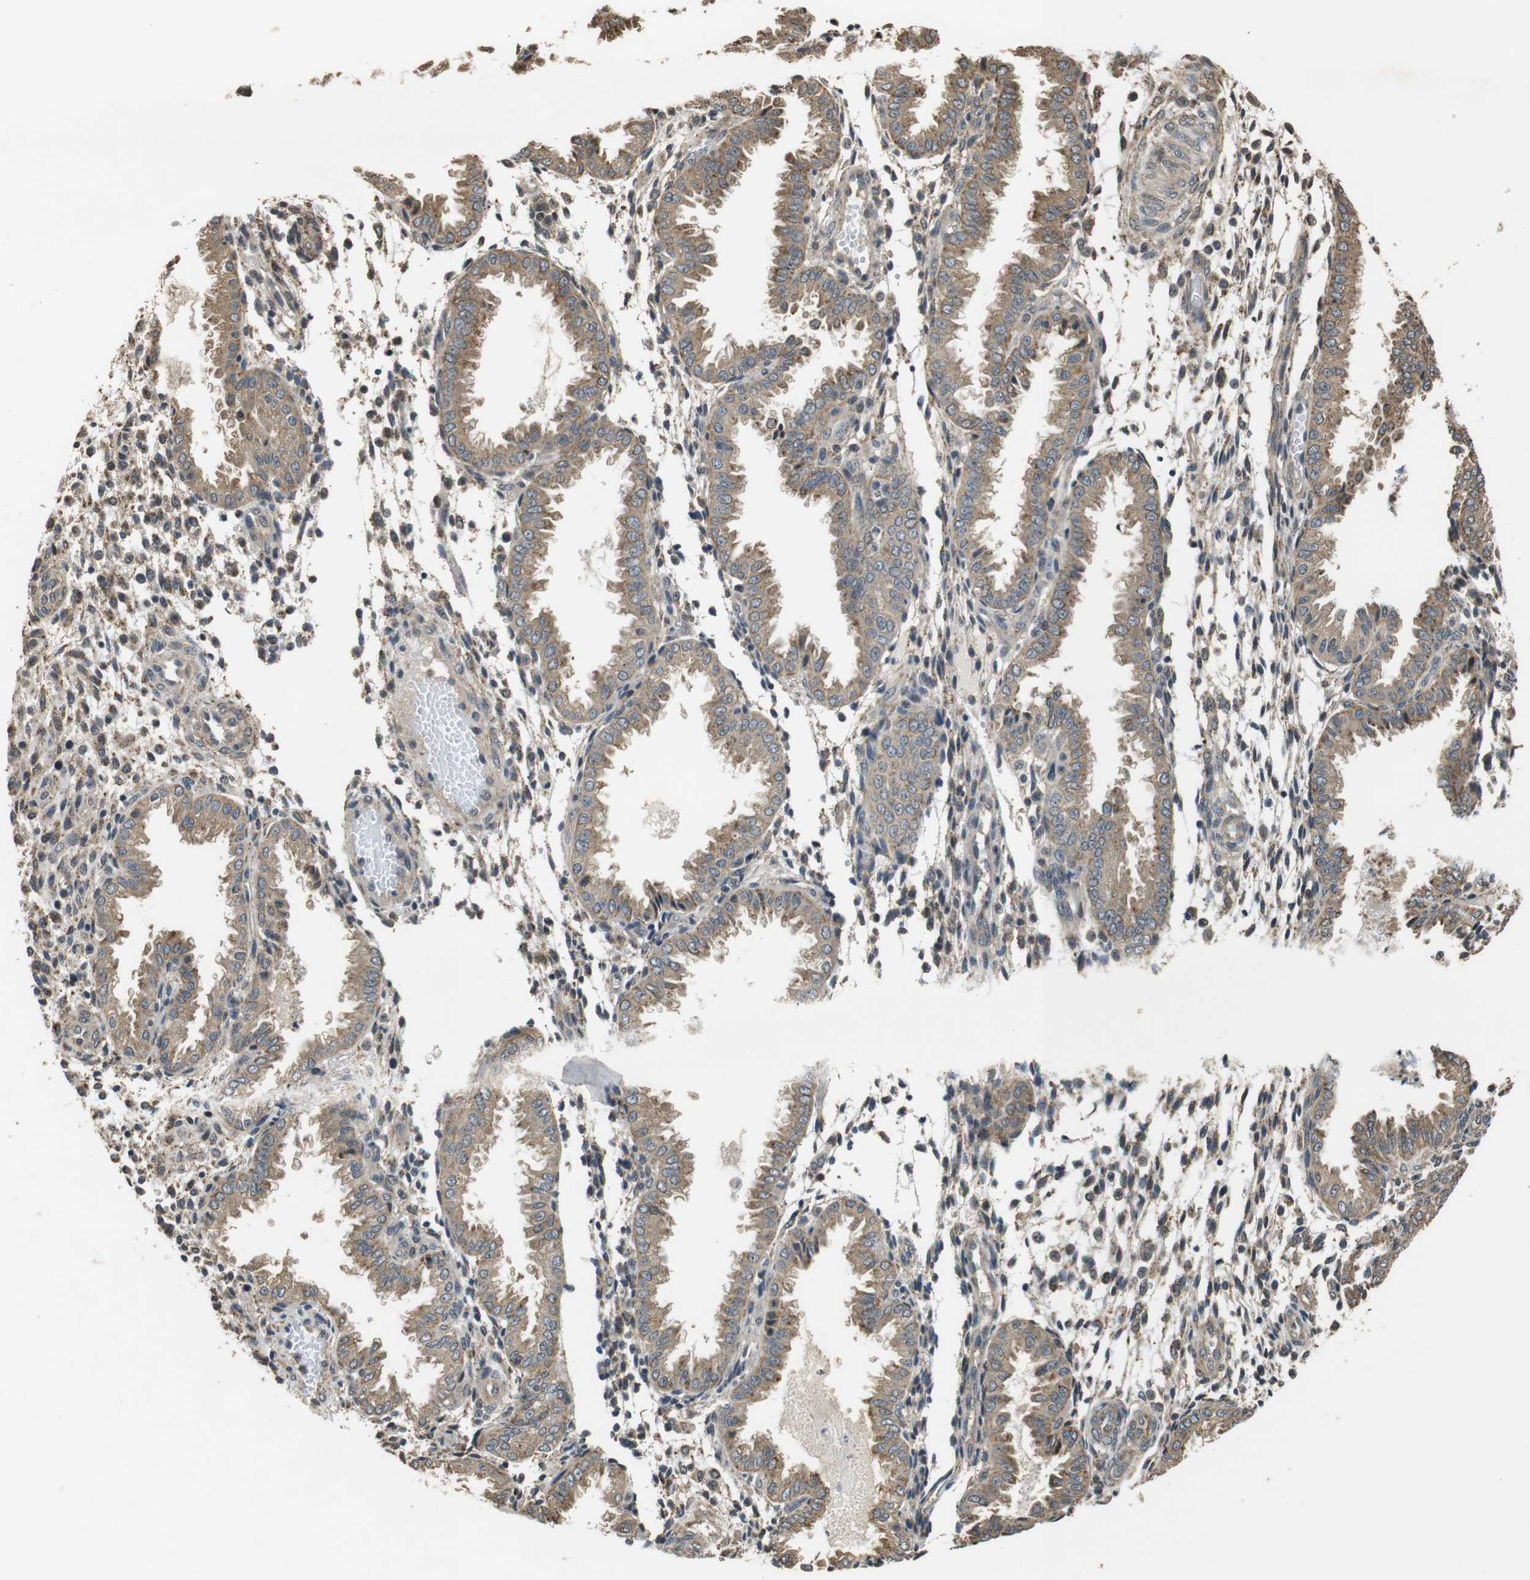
{"staining": {"intensity": "weak", "quantity": "25%-75%", "location": "cytoplasmic/membranous"}, "tissue": "endometrium", "cell_type": "Cells in endometrial stroma", "image_type": "normal", "snomed": [{"axis": "morphology", "description": "Normal tissue, NOS"}, {"axis": "topography", "description": "Endometrium"}], "caption": "Brown immunohistochemical staining in unremarkable human endometrium exhibits weak cytoplasmic/membranous staining in about 25%-75% of cells in endometrial stroma.", "gene": "FZD10", "patient": {"sex": "female", "age": 33}}